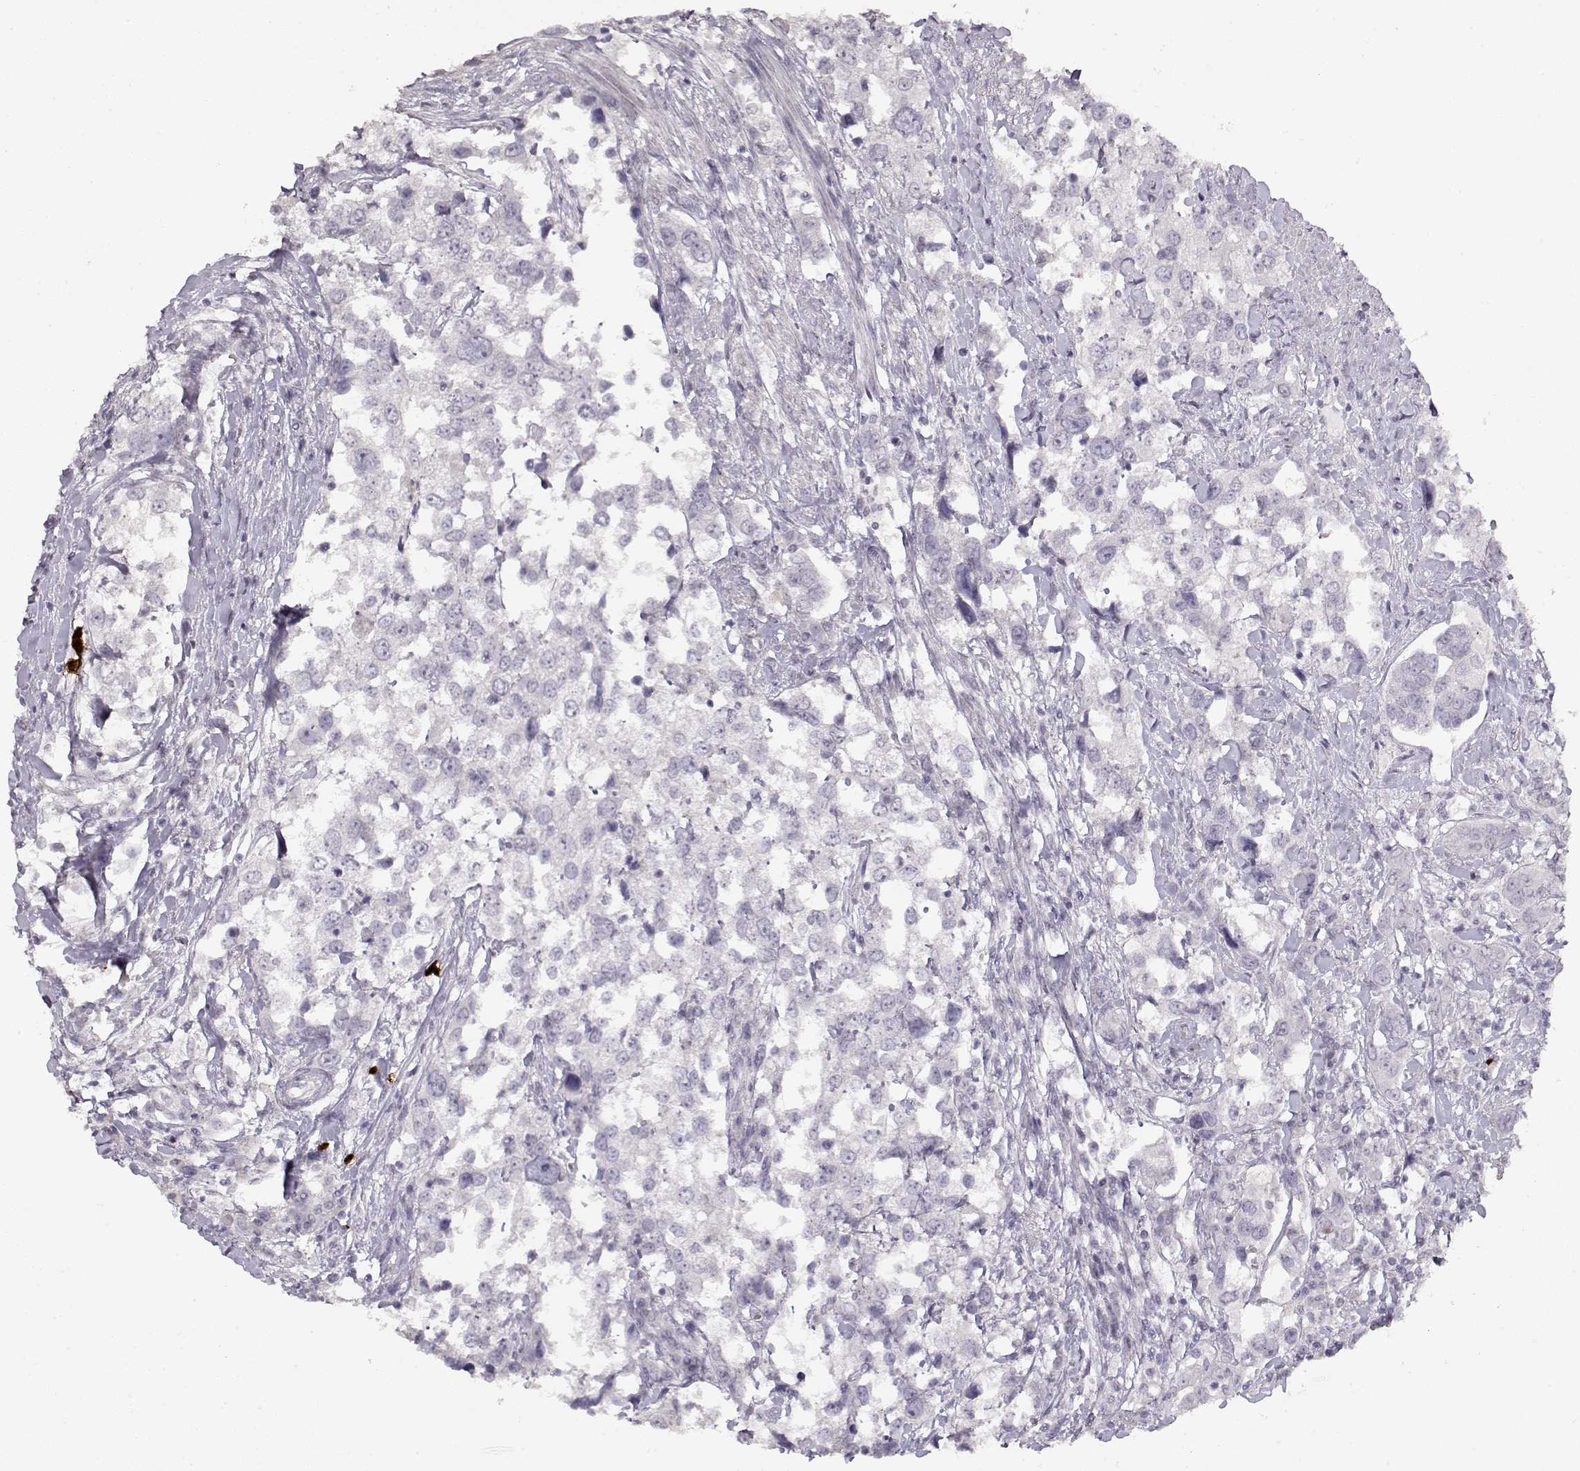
{"staining": {"intensity": "negative", "quantity": "none", "location": "none"}, "tissue": "urothelial cancer", "cell_type": "Tumor cells", "image_type": "cancer", "snomed": [{"axis": "morphology", "description": "Urothelial carcinoma, NOS"}, {"axis": "morphology", "description": "Urothelial carcinoma, High grade"}, {"axis": "topography", "description": "Urinary bladder"}], "caption": "Micrograph shows no protein positivity in tumor cells of transitional cell carcinoma tissue.", "gene": "S100B", "patient": {"sex": "male", "age": 63}}